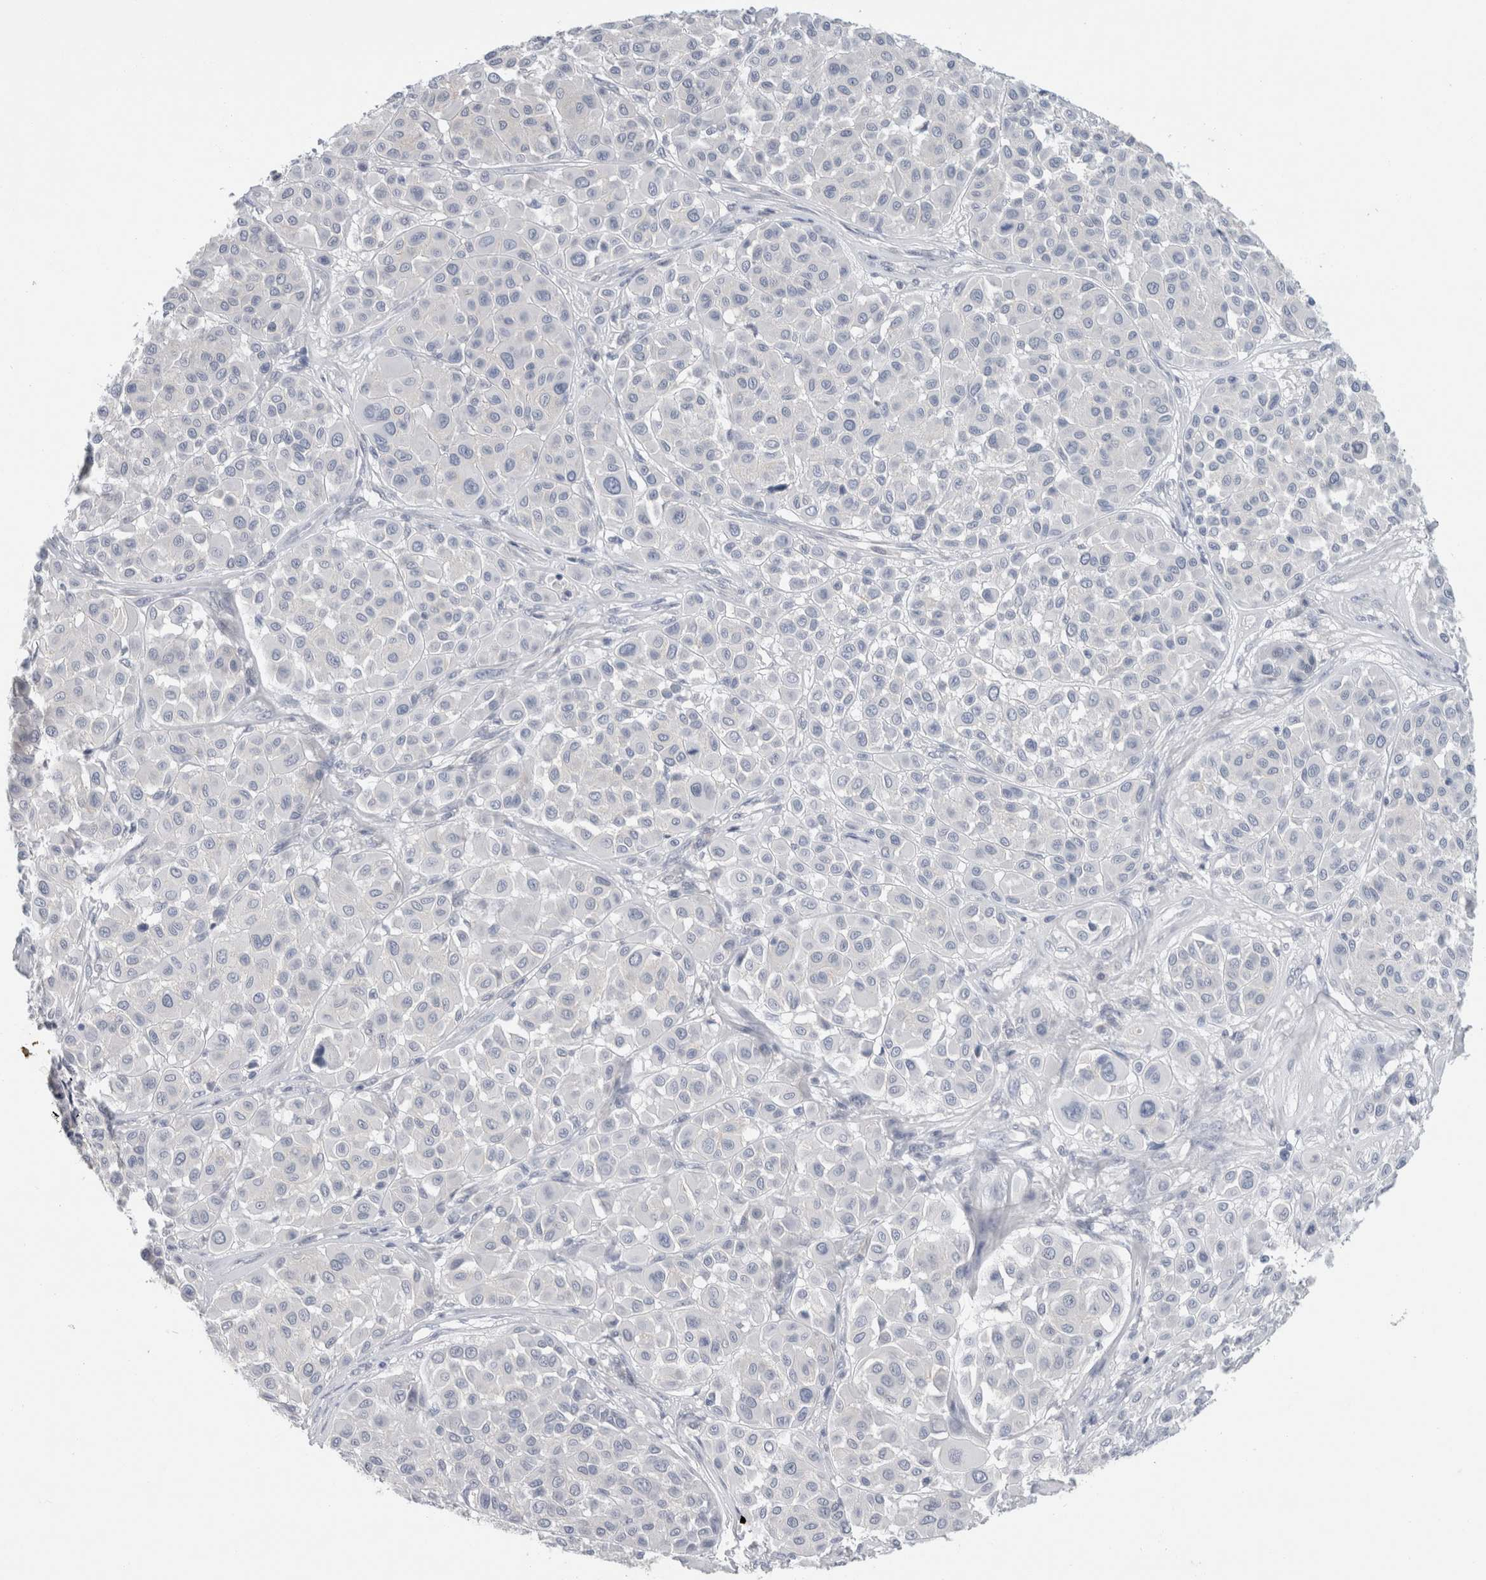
{"staining": {"intensity": "negative", "quantity": "none", "location": "none"}, "tissue": "melanoma", "cell_type": "Tumor cells", "image_type": "cancer", "snomed": [{"axis": "morphology", "description": "Malignant melanoma, Metastatic site"}, {"axis": "topography", "description": "Soft tissue"}], "caption": "Tumor cells show no significant staining in malignant melanoma (metastatic site).", "gene": "CASP6", "patient": {"sex": "male", "age": 41}}